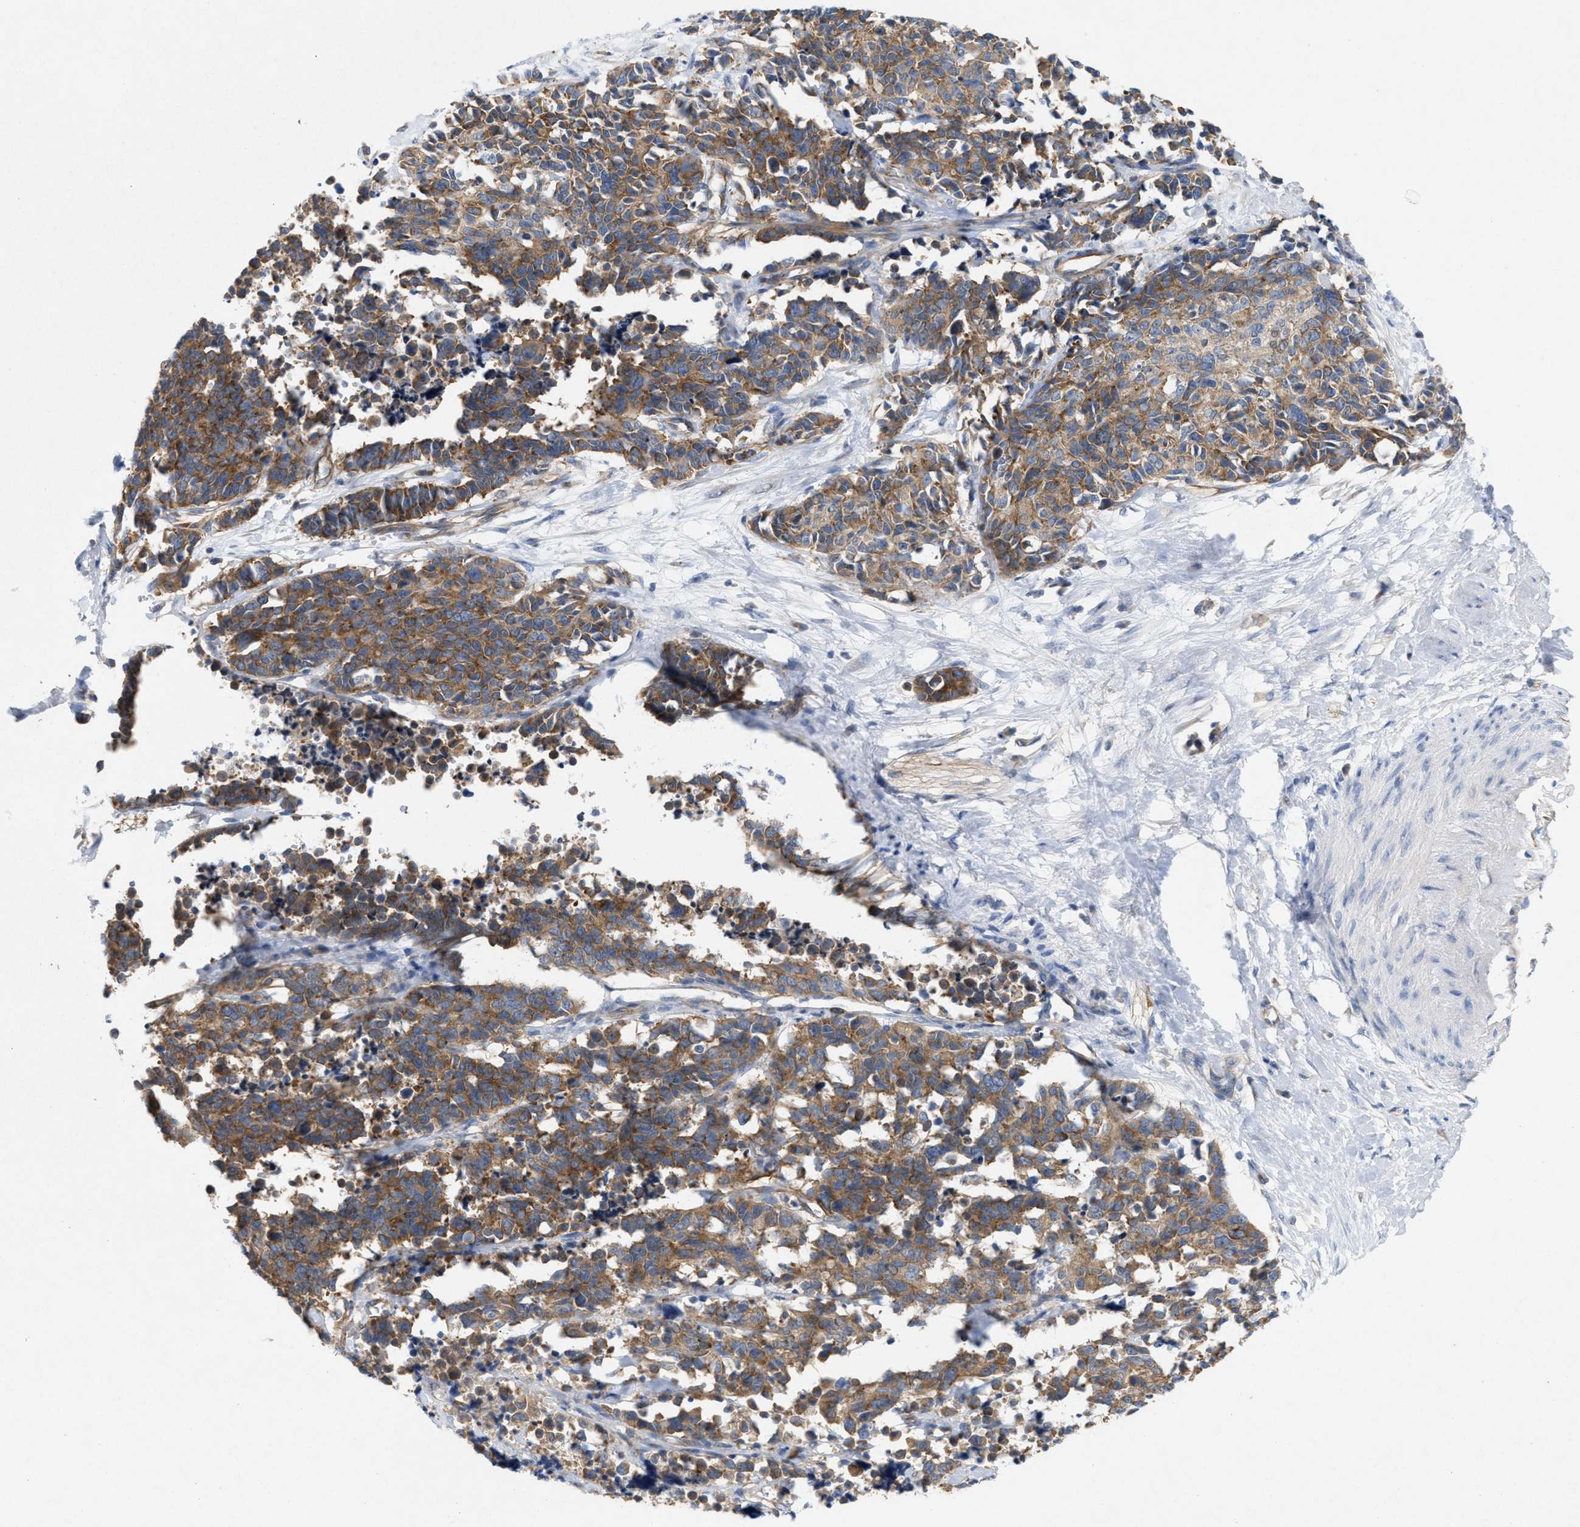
{"staining": {"intensity": "moderate", "quantity": ">75%", "location": "cytoplasmic/membranous"}, "tissue": "cervical cancer", "cell_type": "Tumor cells", "image_type": "cancer", "snomed": [{"axis": "morphology", "description": "Squamous cell carcinoma, NOS"}, {"axis": "topography", "description": "Cervix"}], "caption": "DAB immunohistochemical staining of human squamous cell carcinoma (cervical) shows moderate cytoplasmic/membranous protein positivity in approximately >75% of tumor cells.", "gene": "UBAP2", "patient": {"sex": "female", "age": 35}}